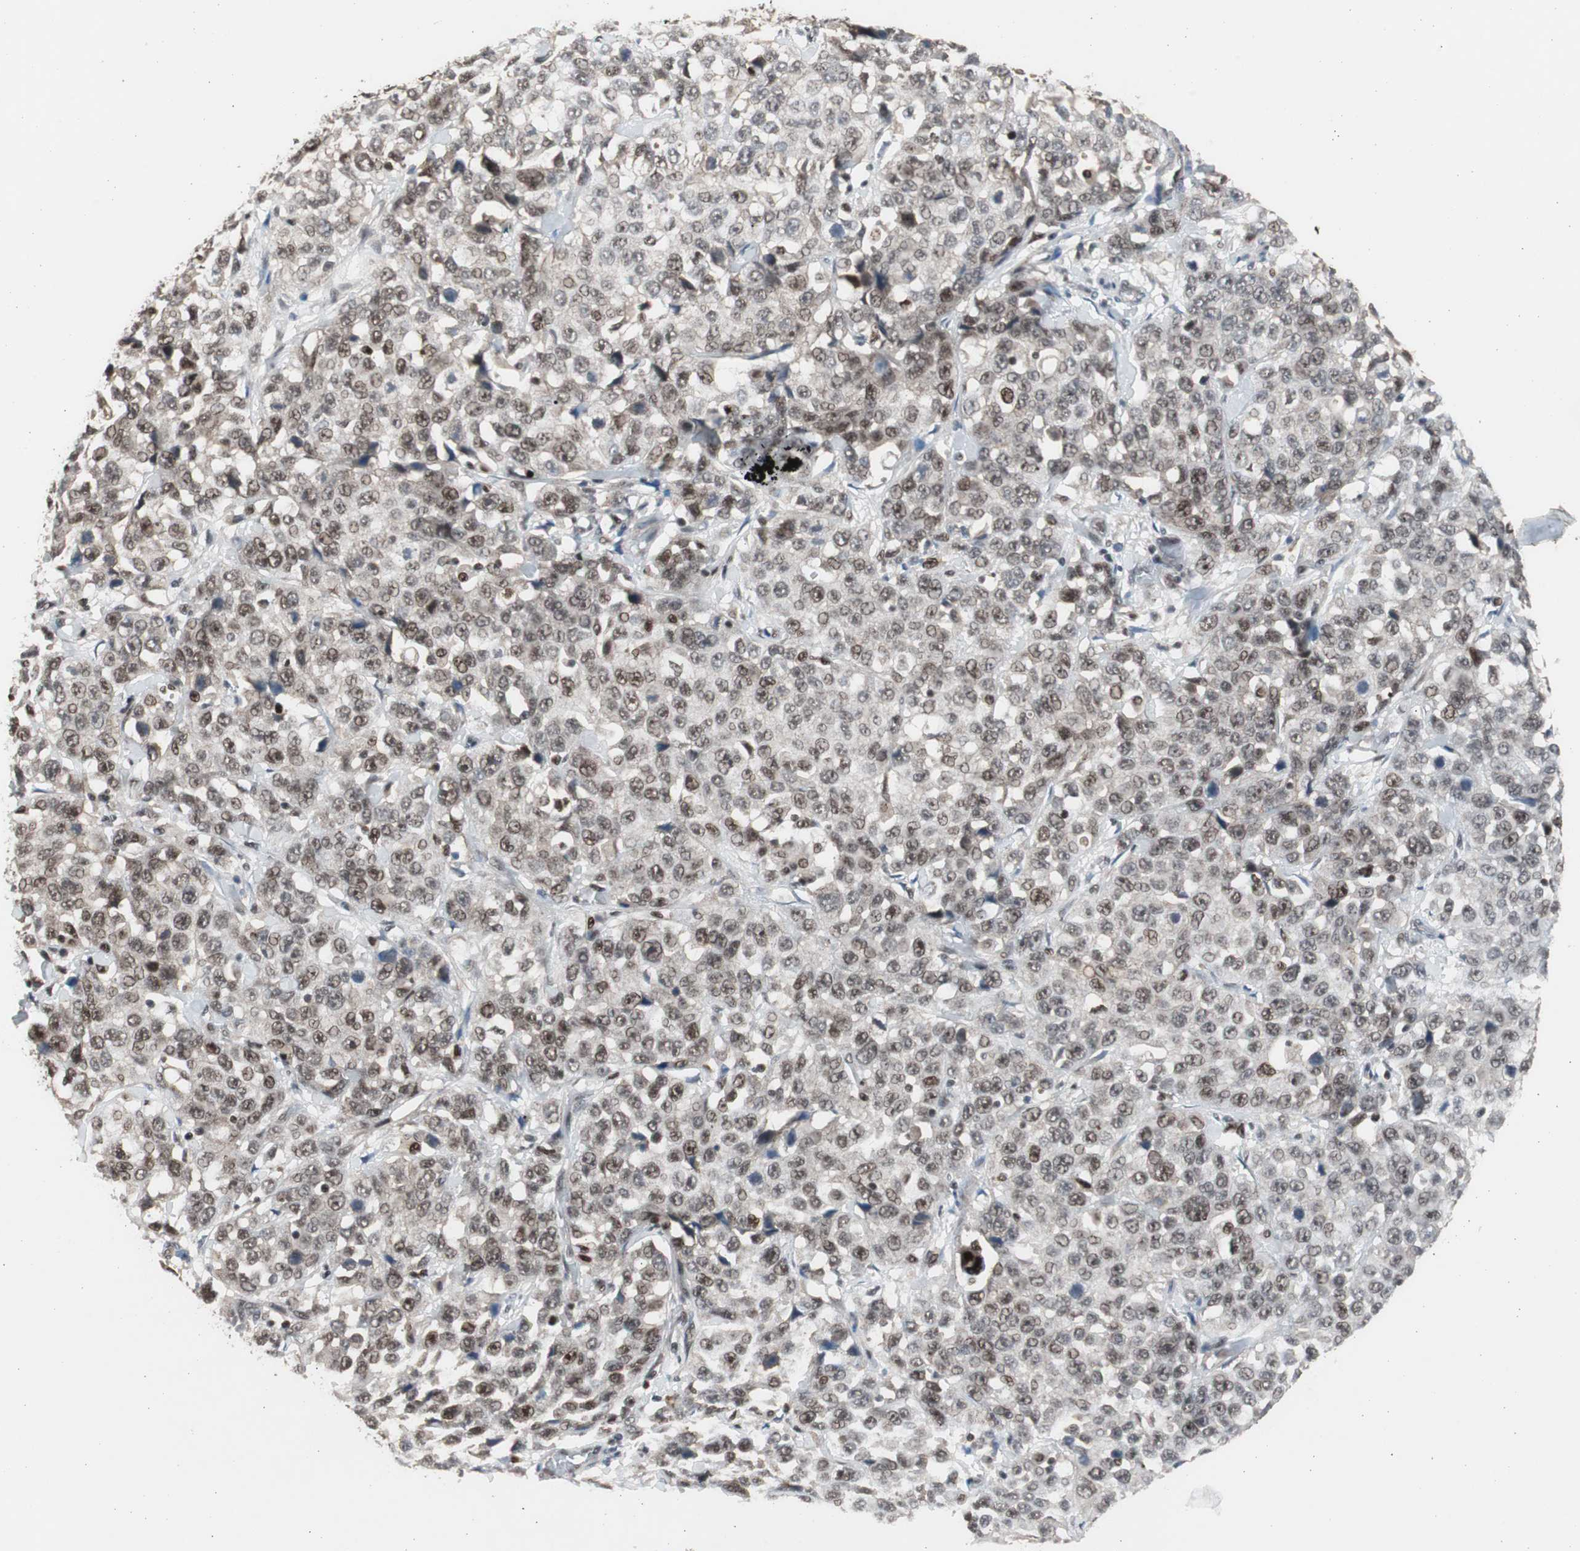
{"staining": {"intensity": "moderate", "quantity": ">75%", "location": "nuclear"}, "tissue": "stomach cancer", "cell_type": "Tumor cells", "image_type": "cancer", "snomed": [{"axis": "morphology", "description": "Normal tissue, NOS"}, {"axis": "morphology", "description": "Adenocarcinoma, NOS"}, {"axis": "topography", "description": "Stomach"}], "caption": "Stomach adenocarcinoma was stained to show a protein in brown. There is medium levels of moderate nuclear staining in about >75% of tumor cells.", "gene": "RPA1", "patient": {"sex": "male", "age": 48}}